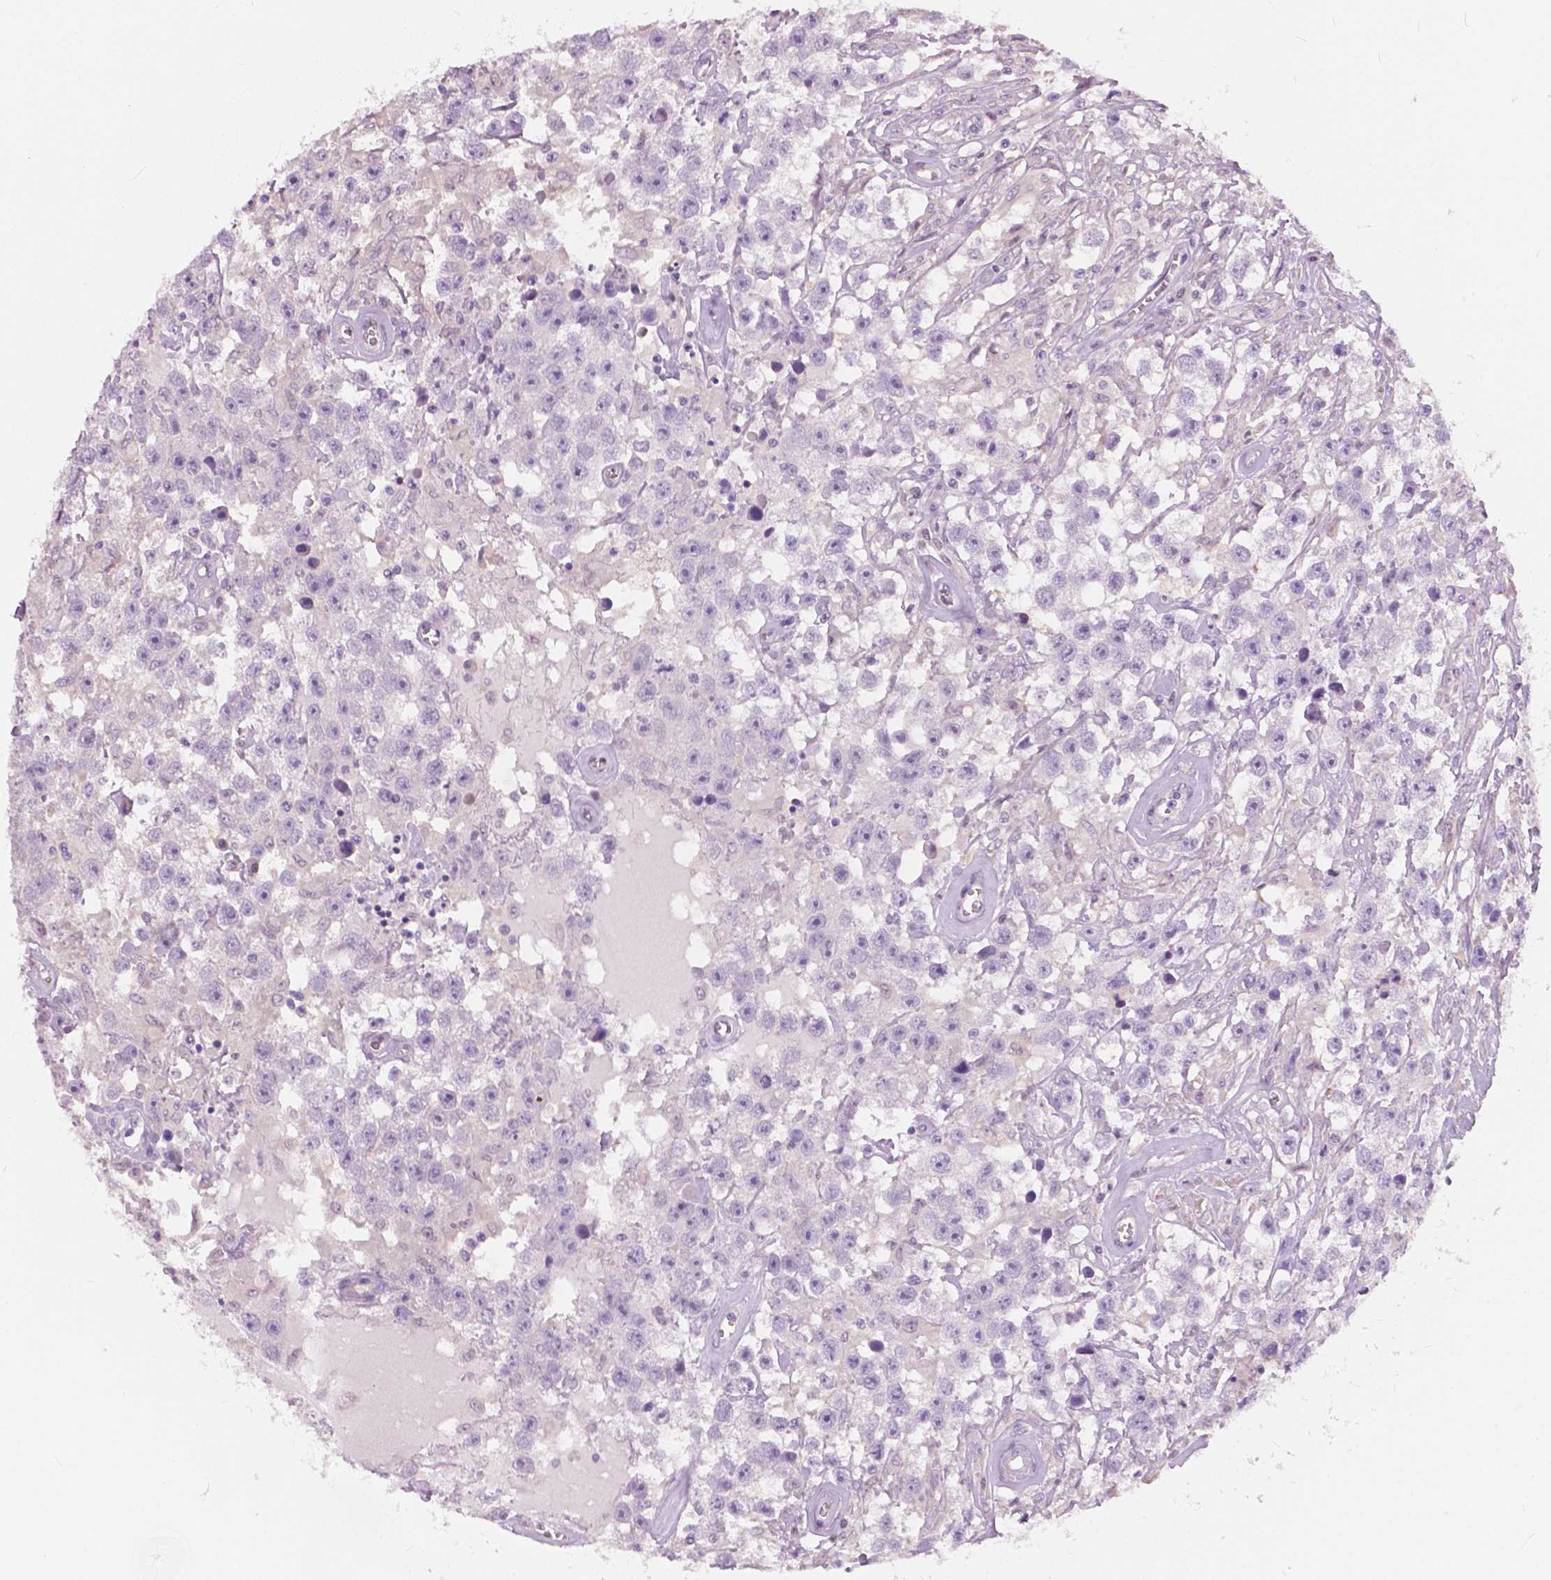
{"staining": {"intensity": "negative", "quantity": "none", "location": "none"}, "tissue": "testis cancer", "cell_type": "Tumor cells", "image_type": "cancer", "snomed": [{"axis": "morphology", "description": "Seminoma, NOS"}, {"axis": "topography", "description": "Testis"}], "caption": "Tumor cells are negative for protein expression in human testis cancer (seminoma).", "gene": "TKFC", "patient": {"sex": "male", "age": 43}}